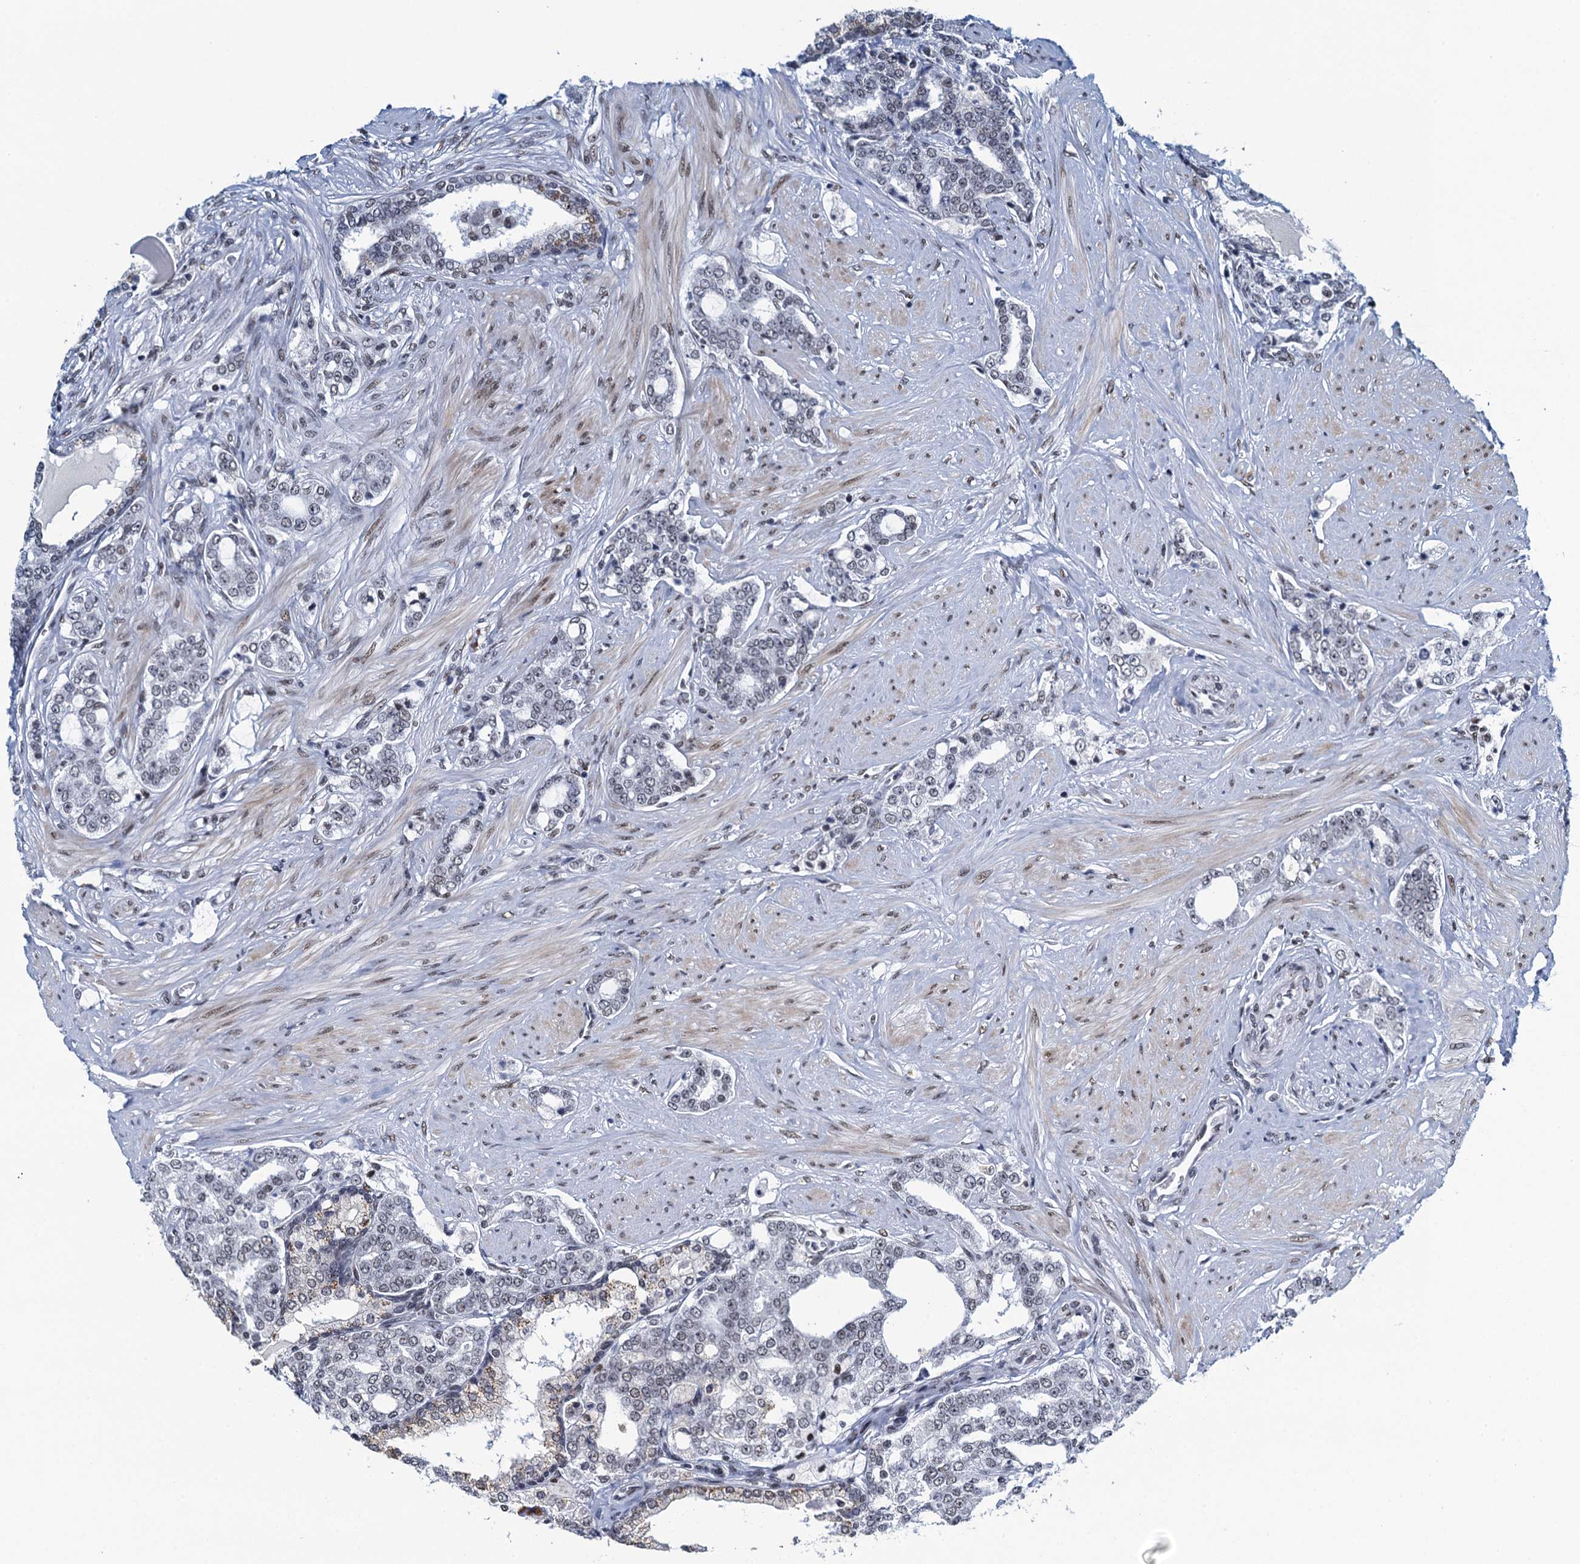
{"staining": {"intensity": "weak", "quantity": "<25%", "location": "nuclear"}, "tissue": "prostate cancer", "cell_type": "Tumor cells", "image_type": "cancer", "snomed": [{"axis": "morphology", "description": "Adenocarcinoma, High grade"}, {"axis": "topography", "description": "Prostate"}], "caption": "The image shows no significant positivity in tumor cells of prostate cancer. (IHC, brightfield microscopy, high magnification).", "gene": "HNRNPUL2", "patient": {"sex": "male", "age": 64}}